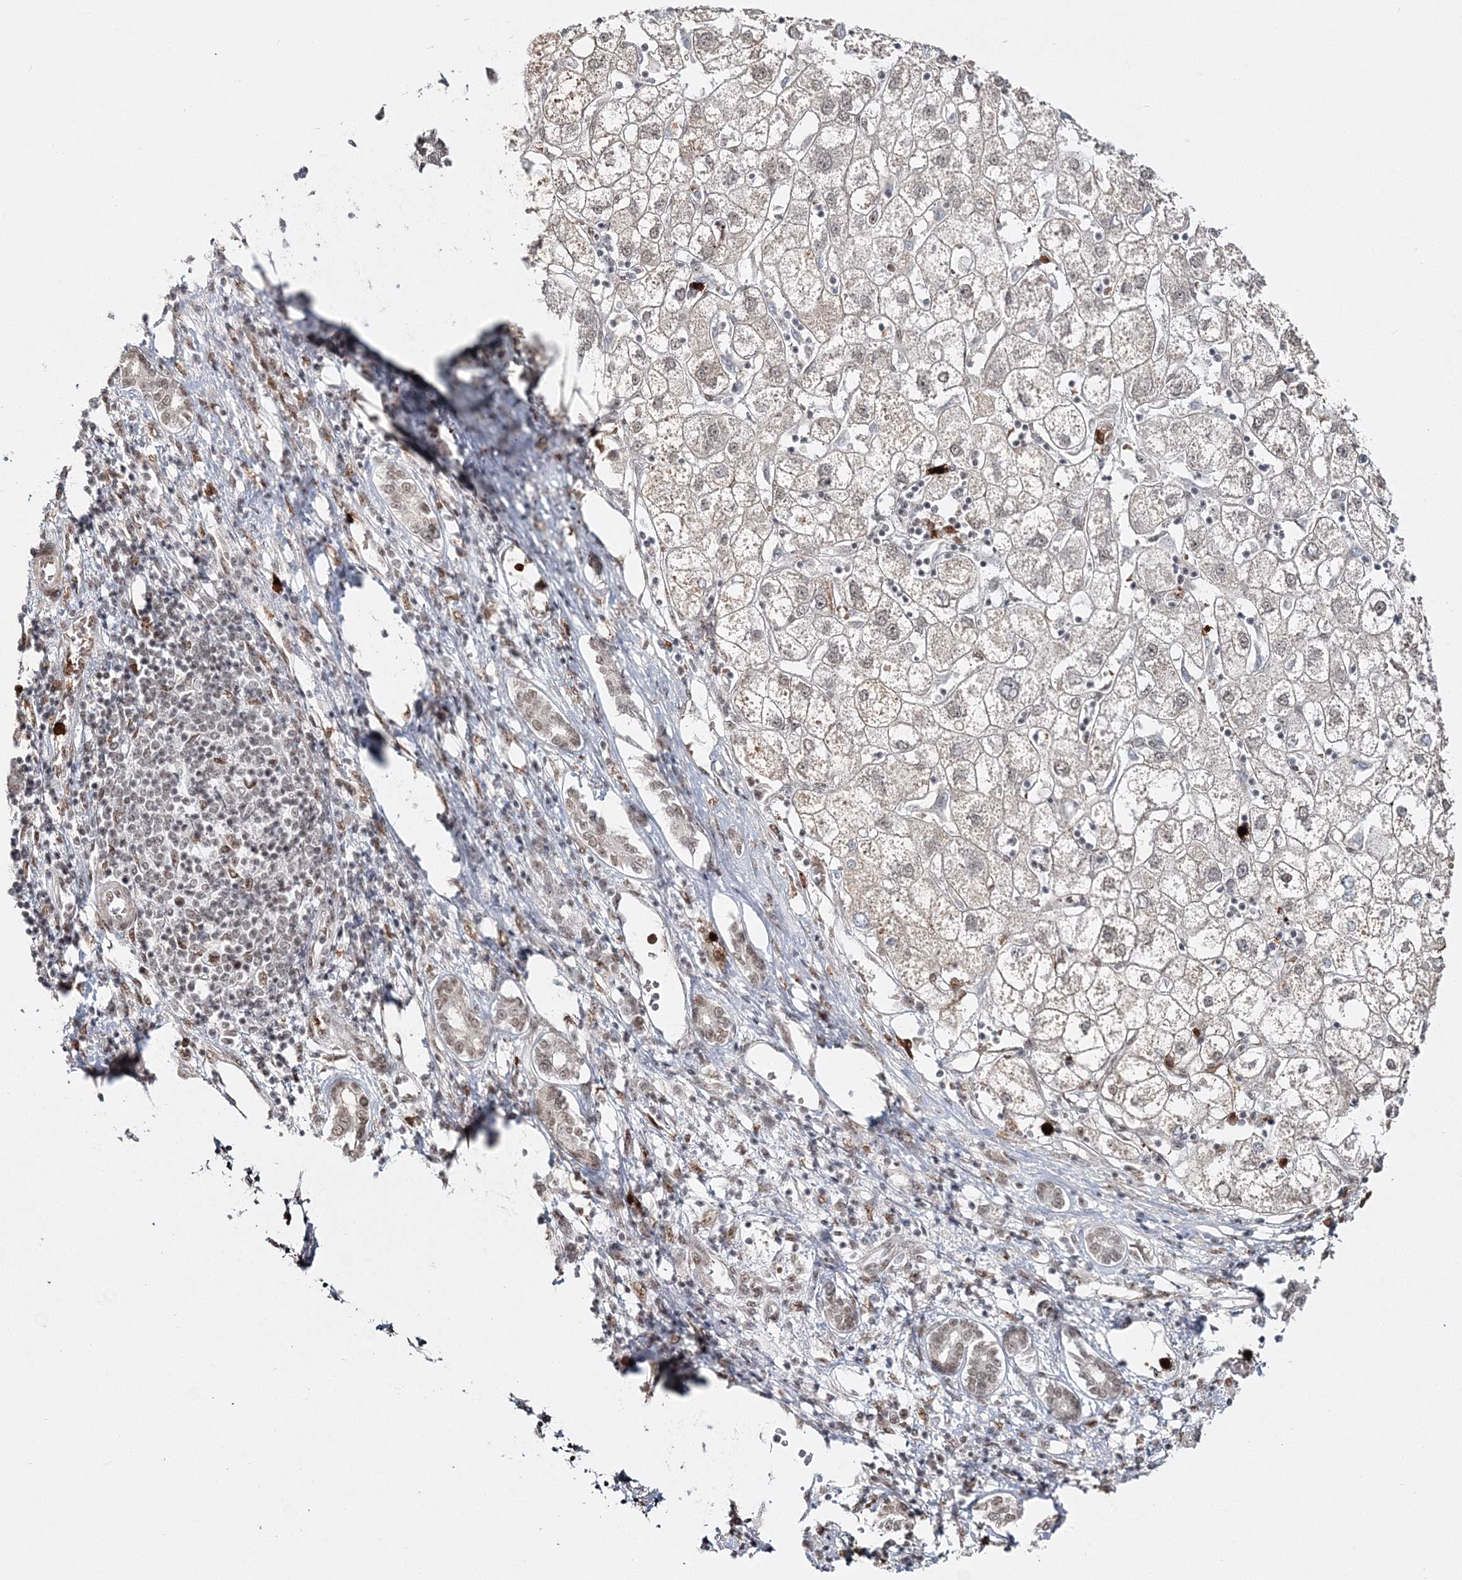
{"staining": {"intensity": "weak", "quantity": "<25%", "location": "cytoplasmic/membranous,nuclear"}, "tissue": "liver cancer", "cell_type": "Tumor cells", "image_type": "cancer", "snomed": [{"axis": "morphology", "description": "Carcinoma, Hepatocellular, NOS"}, {"axis": "topography", "description": "Liver"}], "caption": "Hepatocellular carcinoma (liver) stained for a protein using IHC shows no positivity tumor cells.", "gene": "QRICH1", "patient": {"sex": "male", "age": 65}}